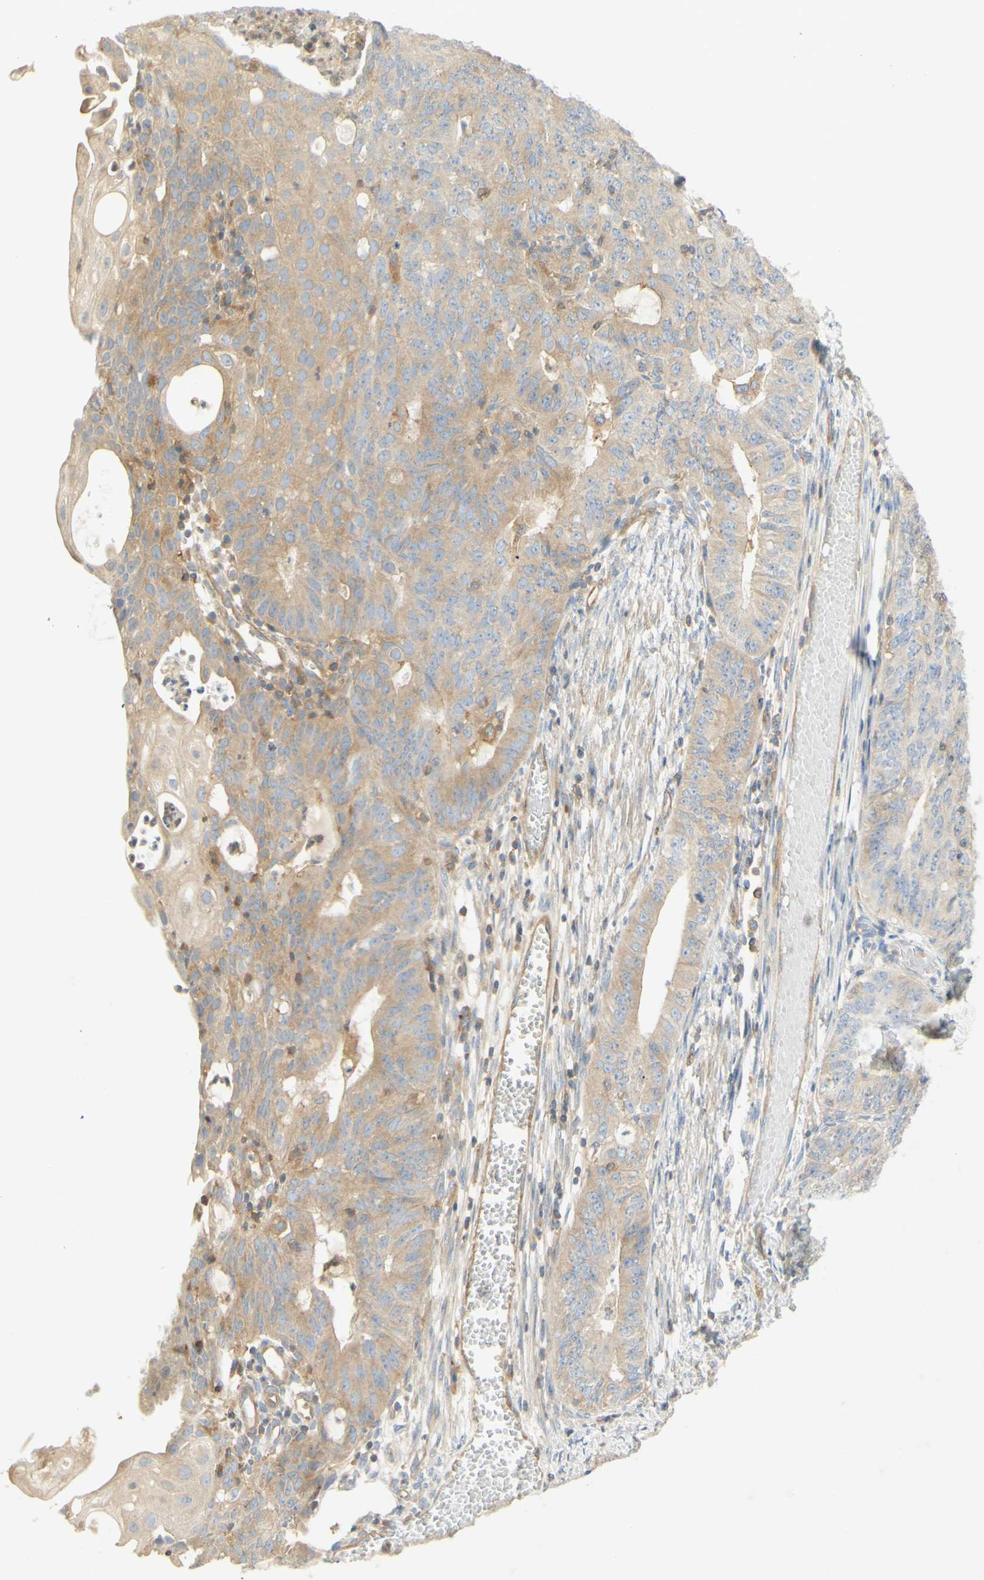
{"staining": {"intensity": "moderate", "quantity": "25%-75%", "location": "cytoplasmic/membranous"}, "tissue": "endometrial cancer", "cell_type": "Tumor cells", "image_type": "cancer", "snomed": [{"axis": "morphology", "description": "Adenocarcinoma, NOS"}, {"axis": "topography", "description": "Endometrium"}], "caption": "Immunohistochemistry of human endometrial adenocarcinoma displays medium levels of moderate cytoplasmic/membranous staining in about 25%-75% of tumor cells.", "gene": "IKBKG", "patient": {"sex": "female", "age": 32}}